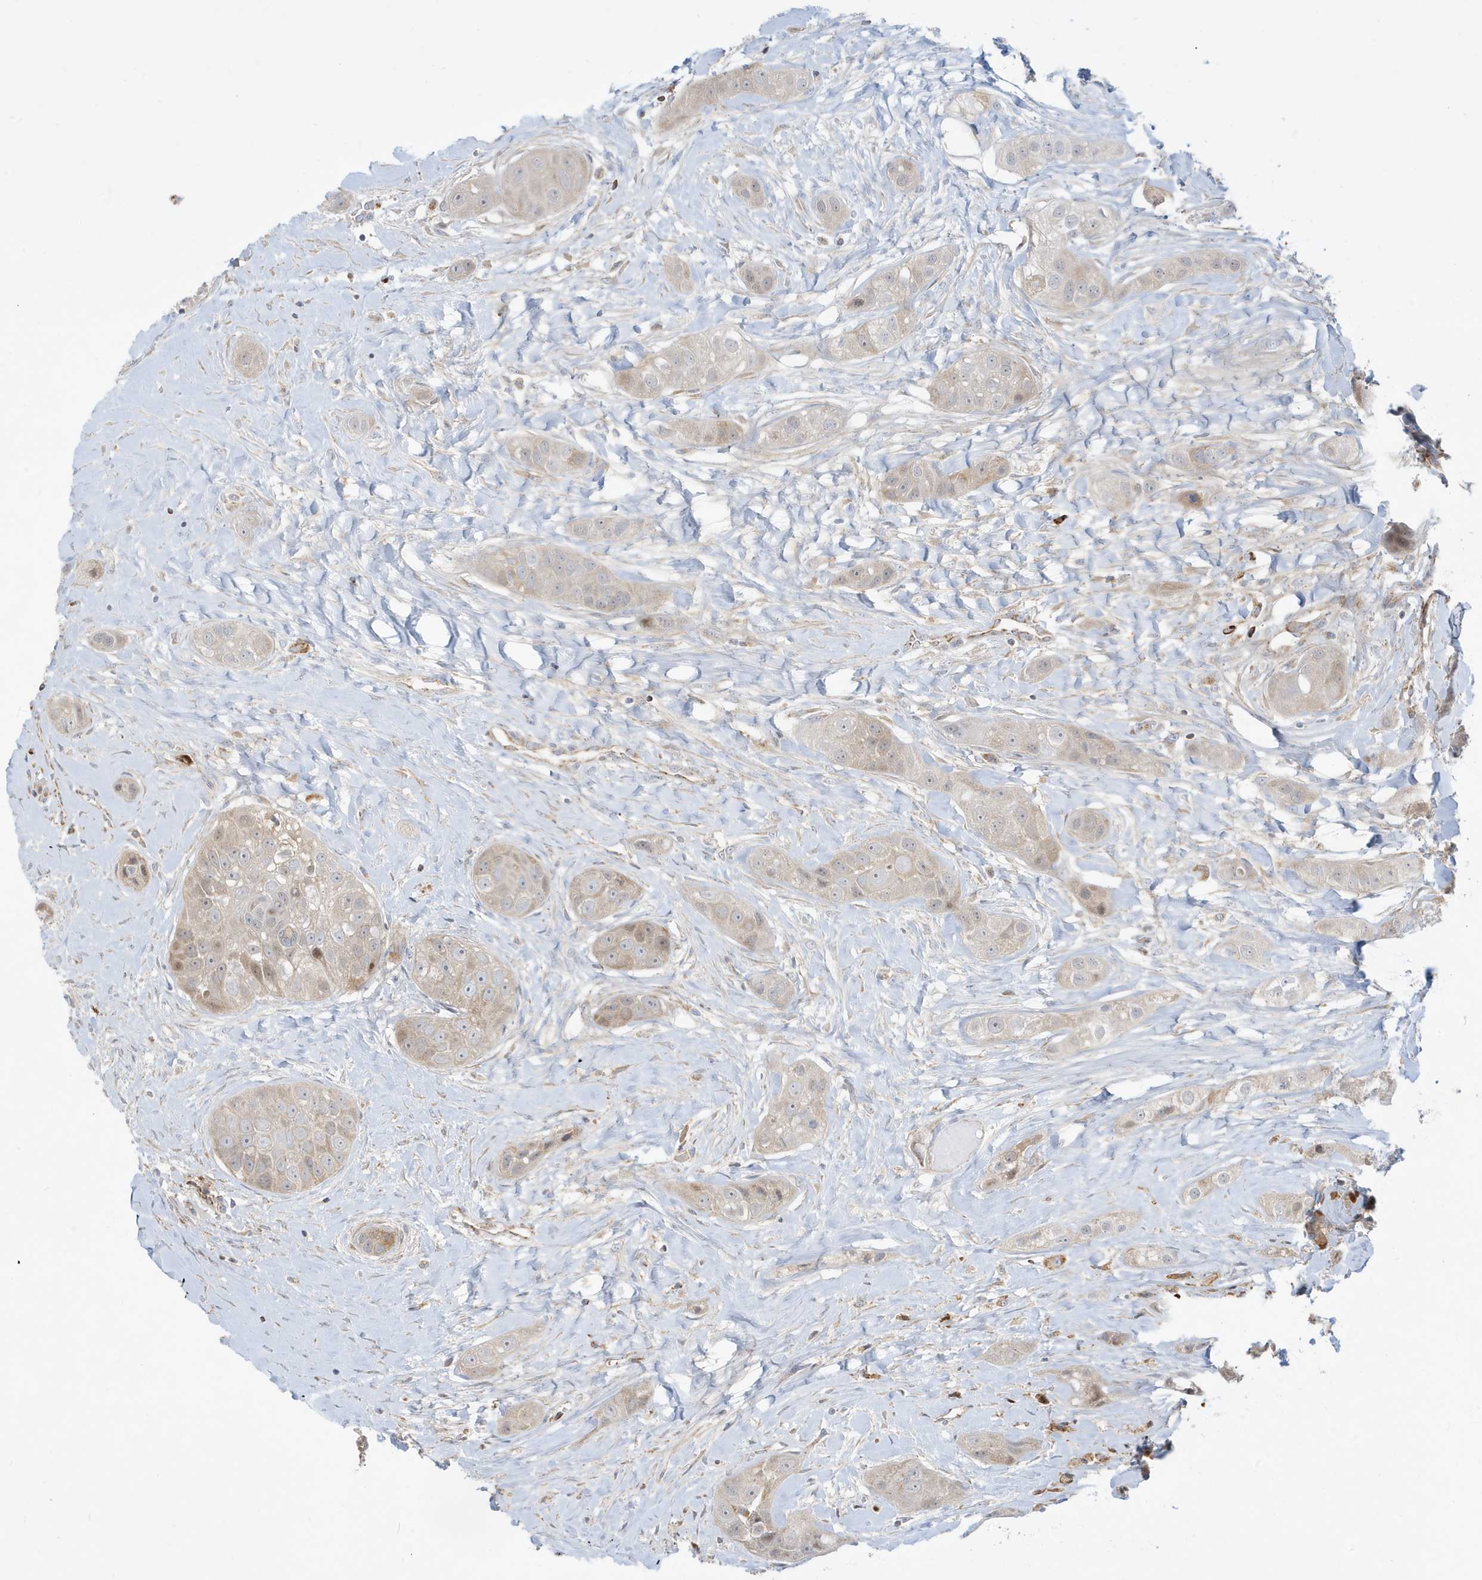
{"staining": {"intensity": "weak", "quantity": "<25%", "location": "cytoplasmic/membranous"}, "tissue": "head and neck cancer", "cell_type": "Tumor cells", "image_type": "cancer", "snomed": [{"axis": "morphology", "description": "Normal tissue, NOS"}, {"axis": "morphology", "description": "Squamous cell carcinoma, NOS"}, {"axis": "topography", "description": "Skeletal muscle"}, {"axis": "topography", "description": "Head-Neck"}], "caption": "A histopathology image of head and neck cancer (squamous cell carcinoma) stained for a protein shows no brown staining in tumor cells. (DAB (3,3'-diaminobenzidine) IHC with hematoxylin counter stain).", "gene": "IFT57", "patient": {"sex": "male", "age": 51}}